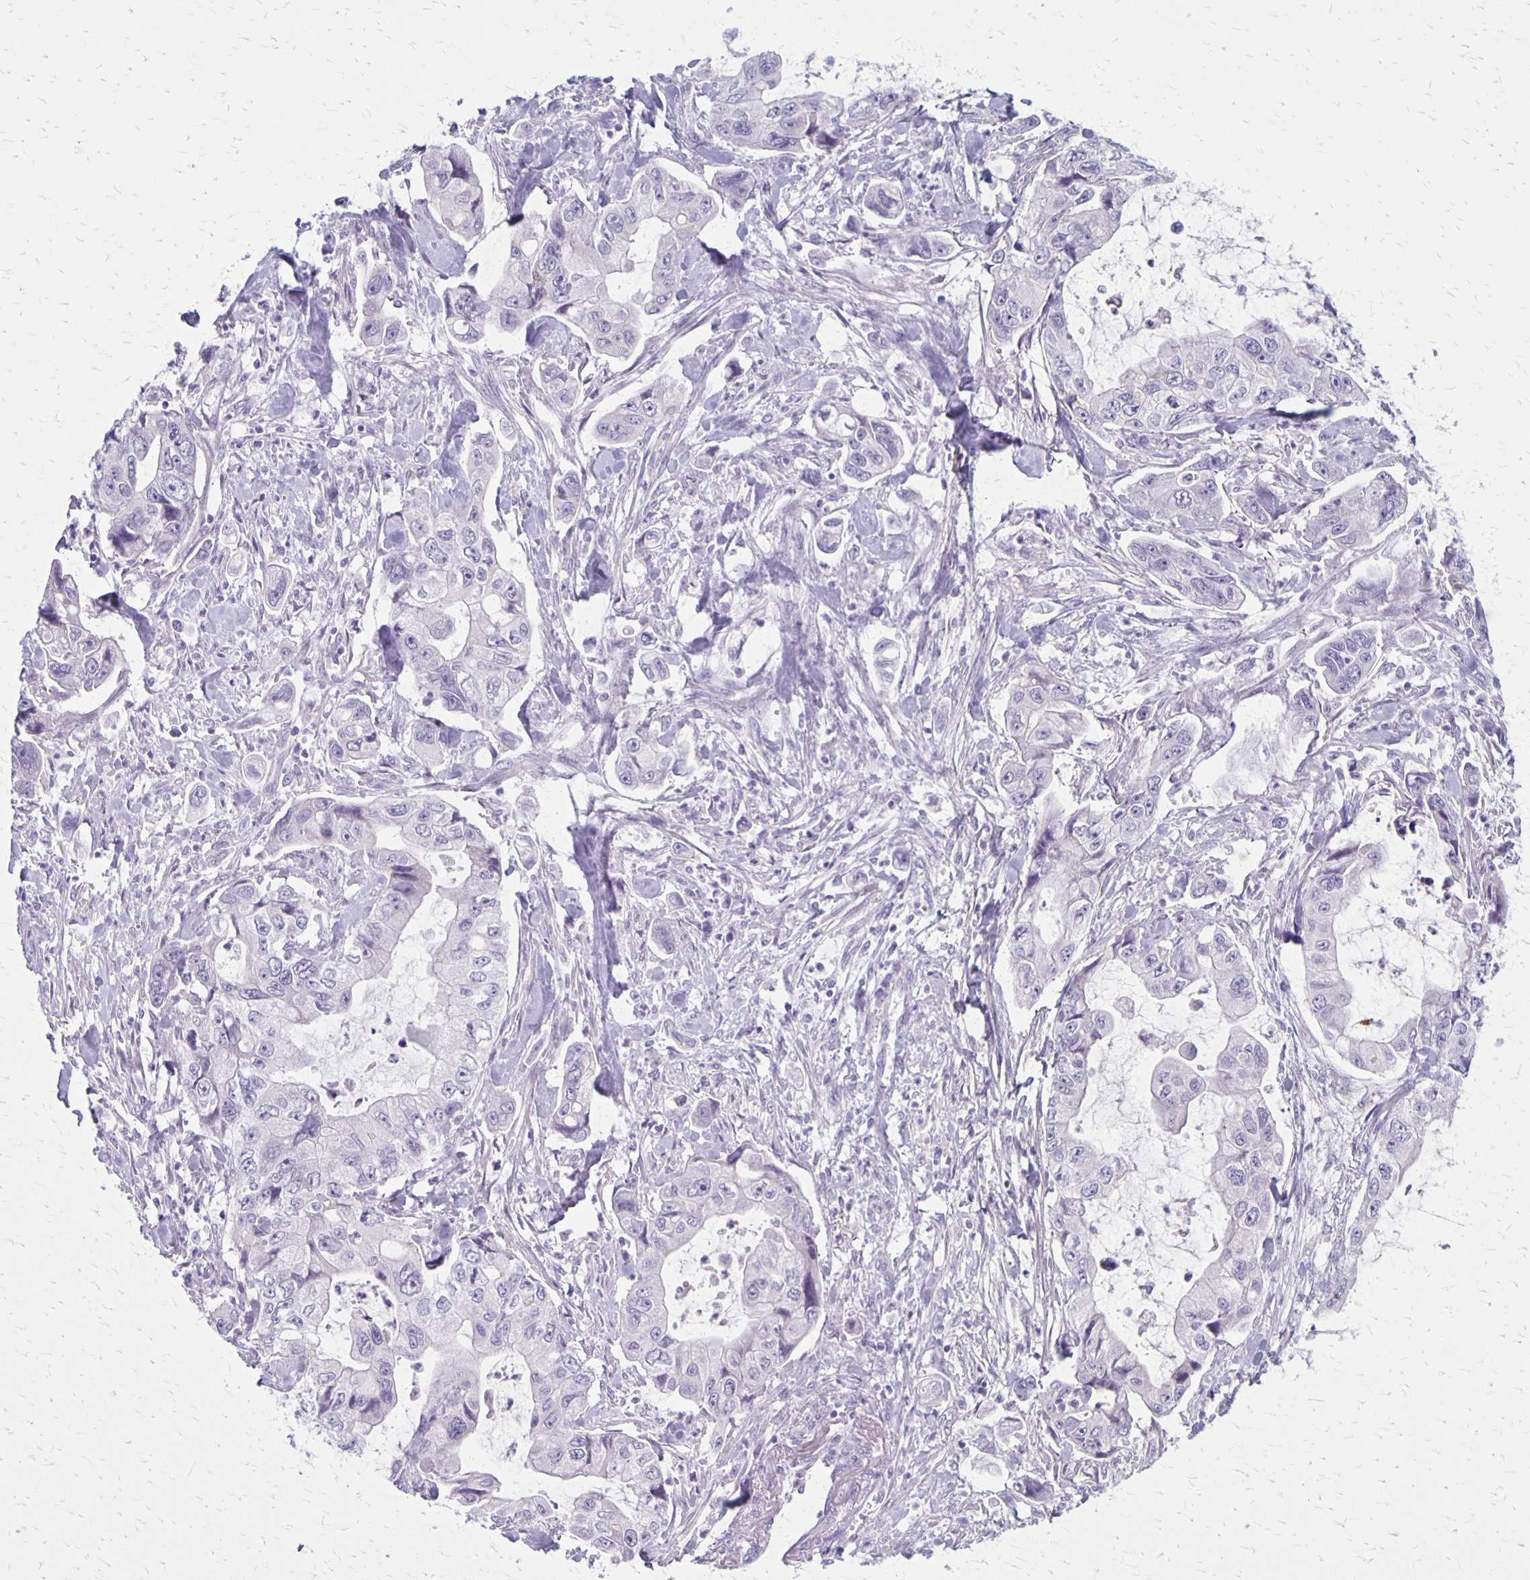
{"staining": {"intensity": "negative", "quantity": "none", "location": "none"}, "tissue": "stomach cancer", "cell_type": "Tumor cells", "image_type": "cancer", "snomed": [{"axis": "morphology", "description": "Adenocarcinoma, NOS"}, {"axis": "topography", "description": "Pancreas"}, {"axis": "topography", "description": "Stomach, upper"}, {"axis": "topography", "description": "Stomach"}], "caption": "Photomicrograph shows no significant protein positivity in tumor cells of stomach cancer (adenocarcinoma).", "gene": "HOMER1", "patient": {"sex": "male", "age": 77}}